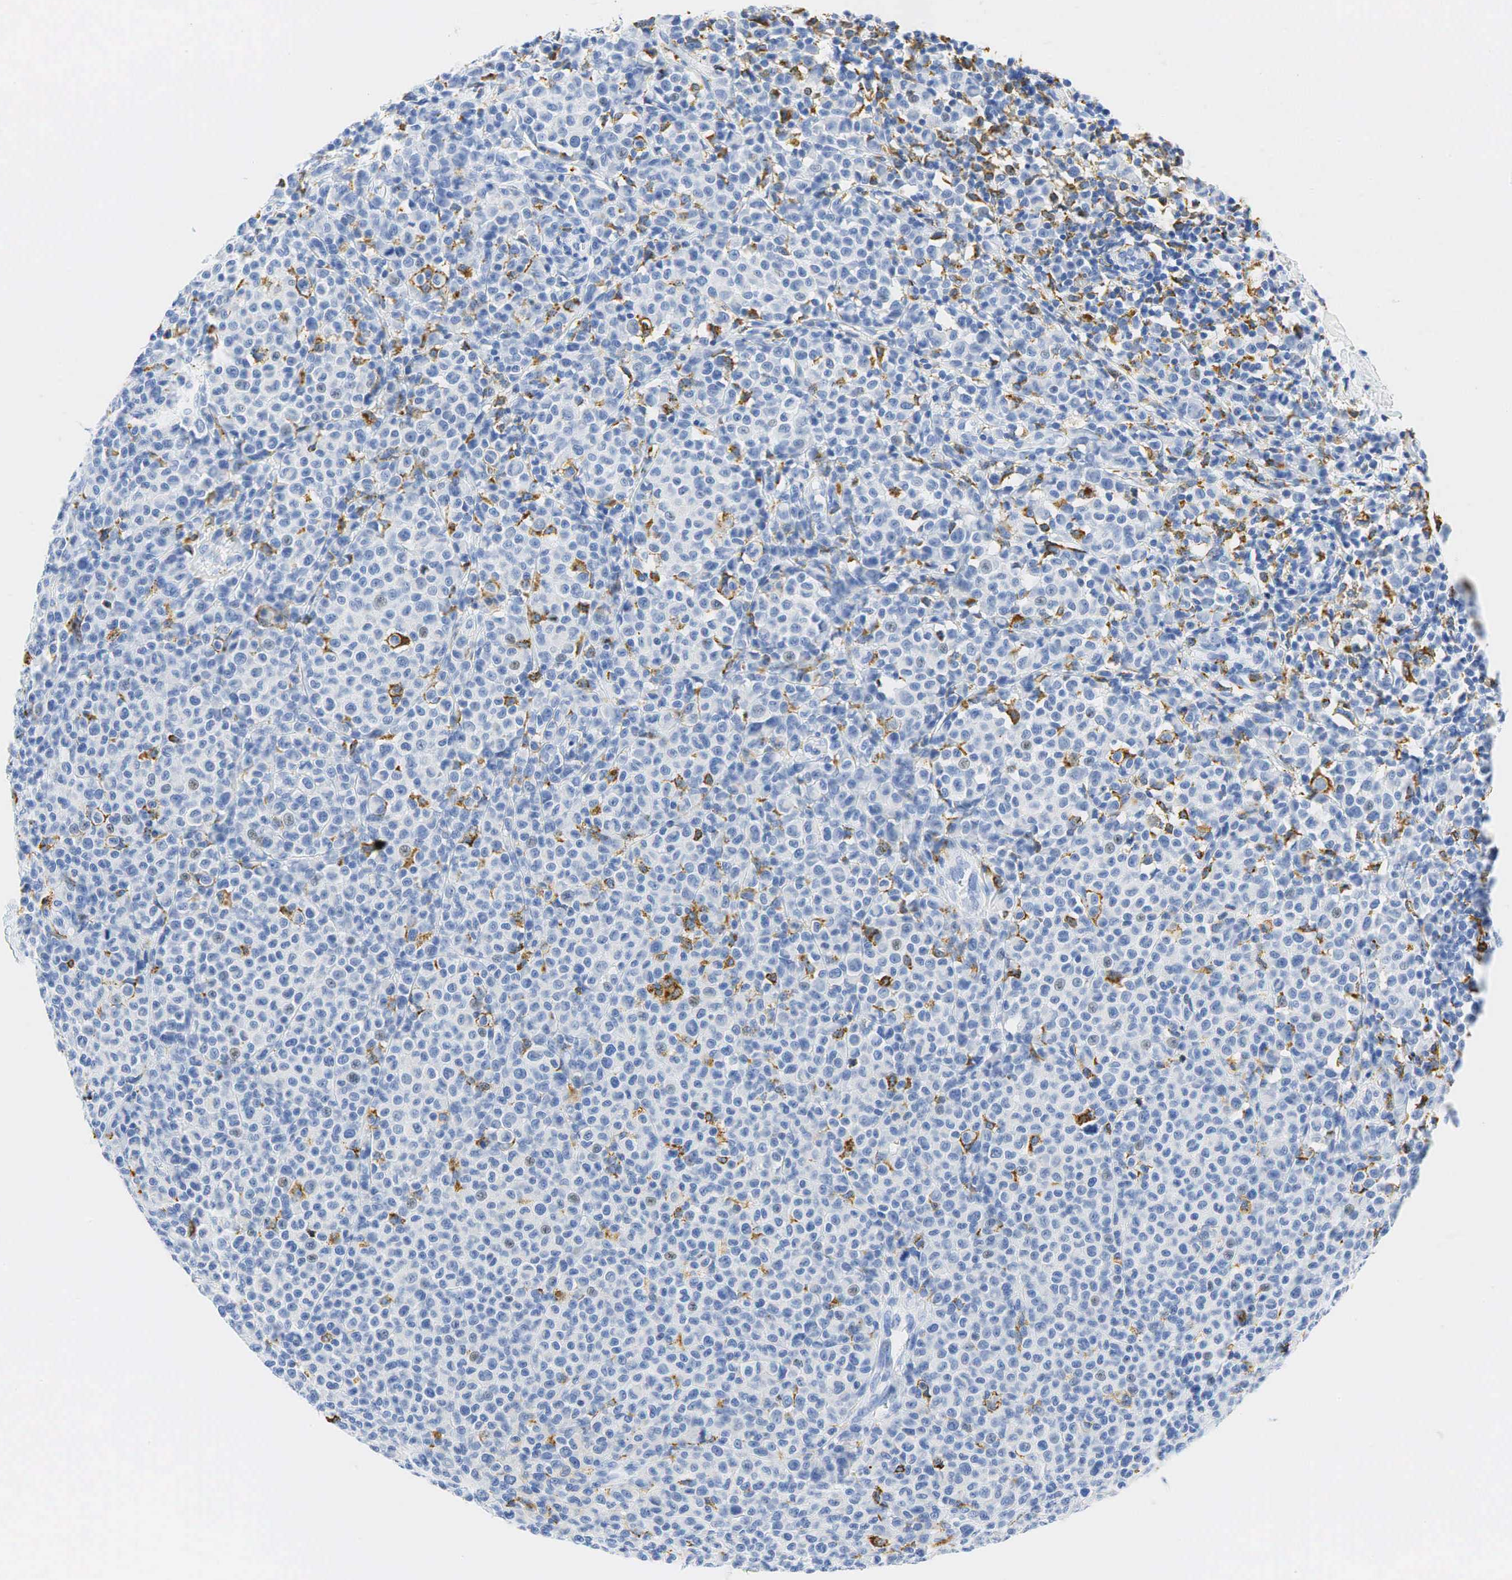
{"staining": {"intensity": "negative", "quantity": "none", "location": "none"}, "tissue": "melanoma", "cell_type": "Tumor cells", "image_type": "cancer", "snomed": [{"axis": "morphology", "description": "Malignant melanoma, Metastatic site"}, {"axis": "topography", "description": "Skin"}], "caption": "DAB (3,3'-diaminobenzidine) immunohistochemical staining of human malignant melanoma (metastatic site) displays no significant expression in tumor cells.", "gene": "CD68", "patient": {"sex": "male", "age": 32}}